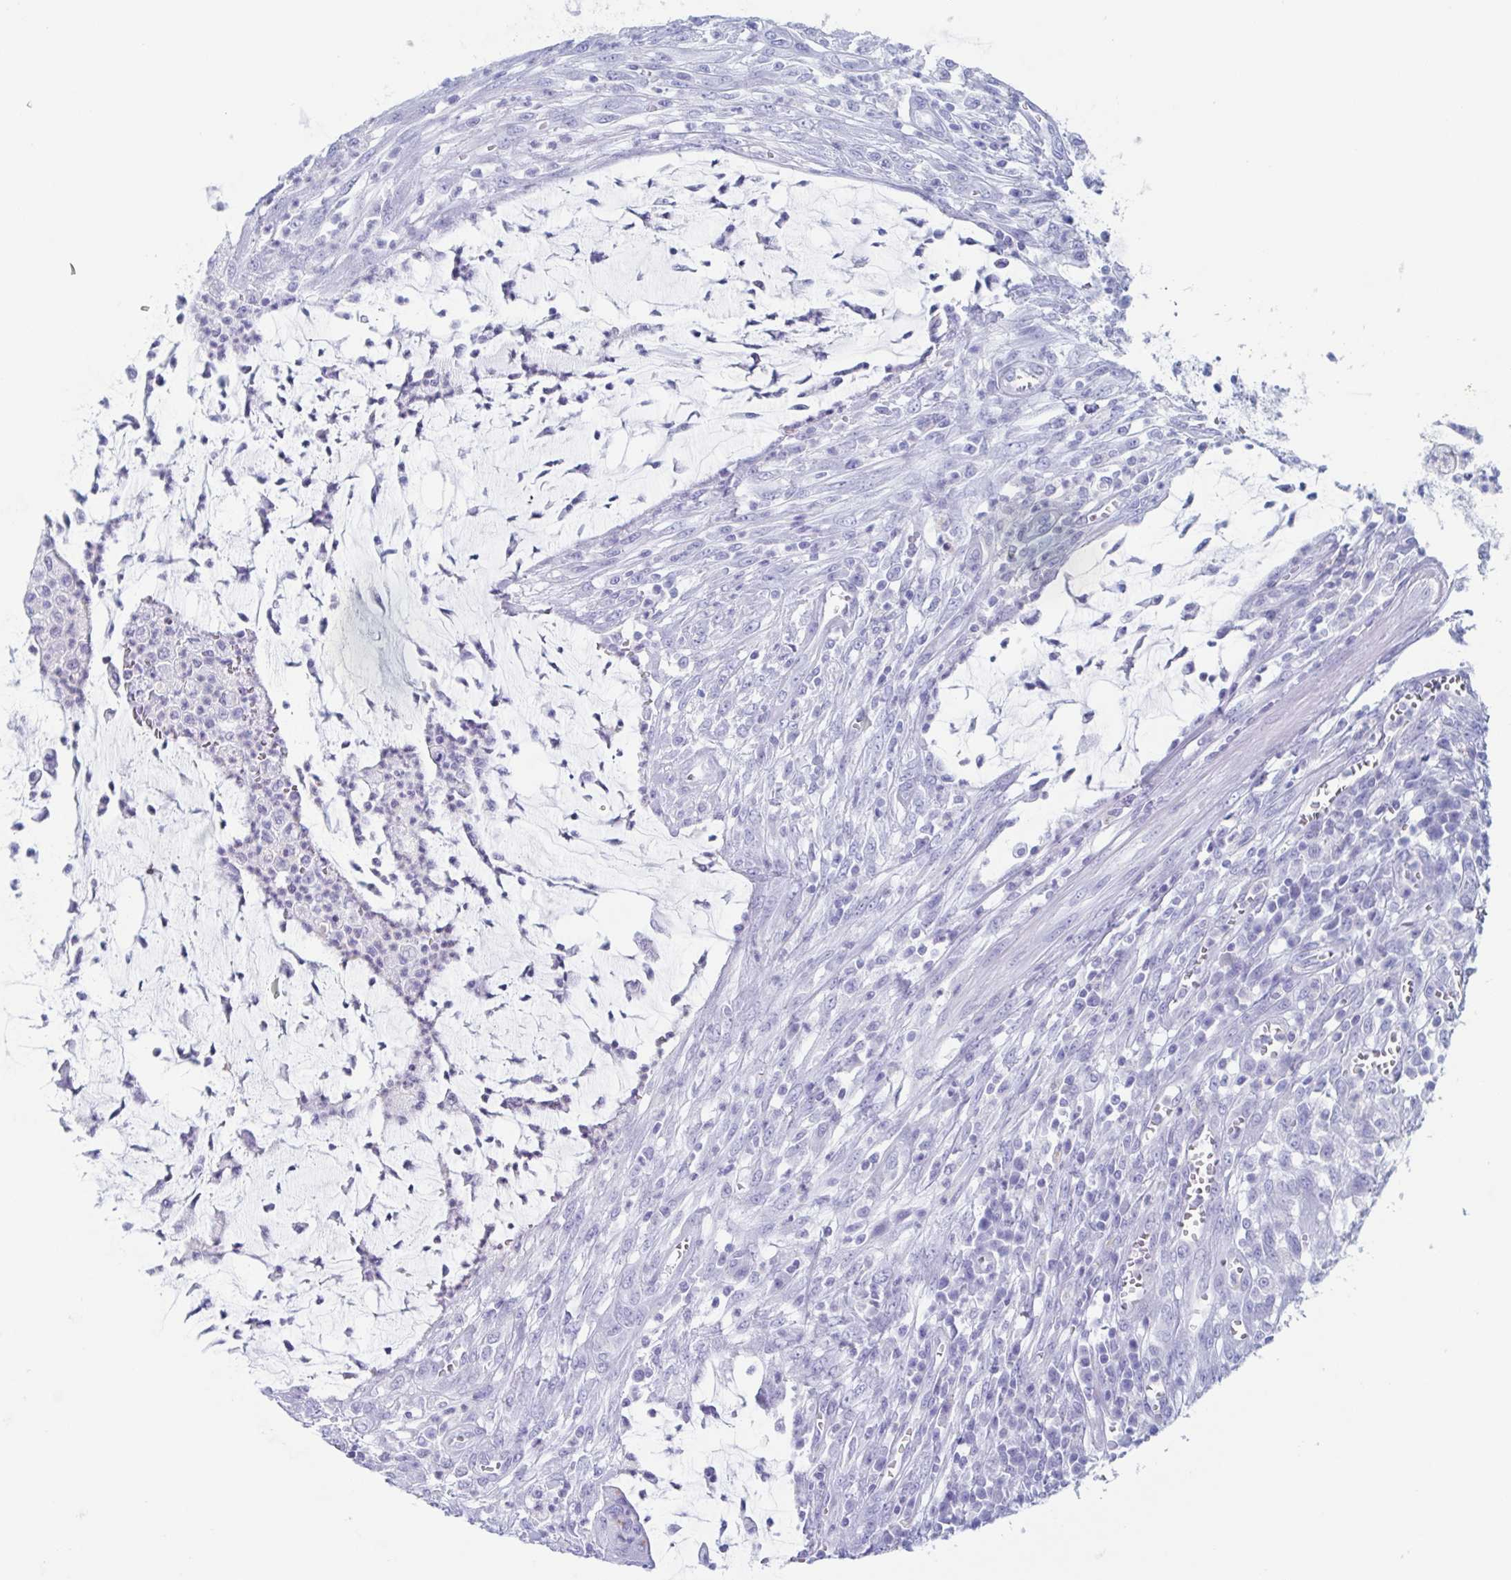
{"staining": {"intensity": "negative", "quantity": "none", "location": "none"}, "tissue": "colorectal cancer", "cell_type": "Tumor cells", "image_type": "cancer", "snomed": [{"axis": "morphology", "description": "Adenocarcinoma, NOS"}, {"axis": "topography", "description": "Colon"}], "caption": "High magnification brightfield microscopy of colorectal cancer stained with DAB (3,3'-diaminobenzidine) (brown) and counterstained with hematoxylin (blue): tumor cells show no significant staining.", "gene": "BPI", "patient": {"sex": "male", "age": 65}}